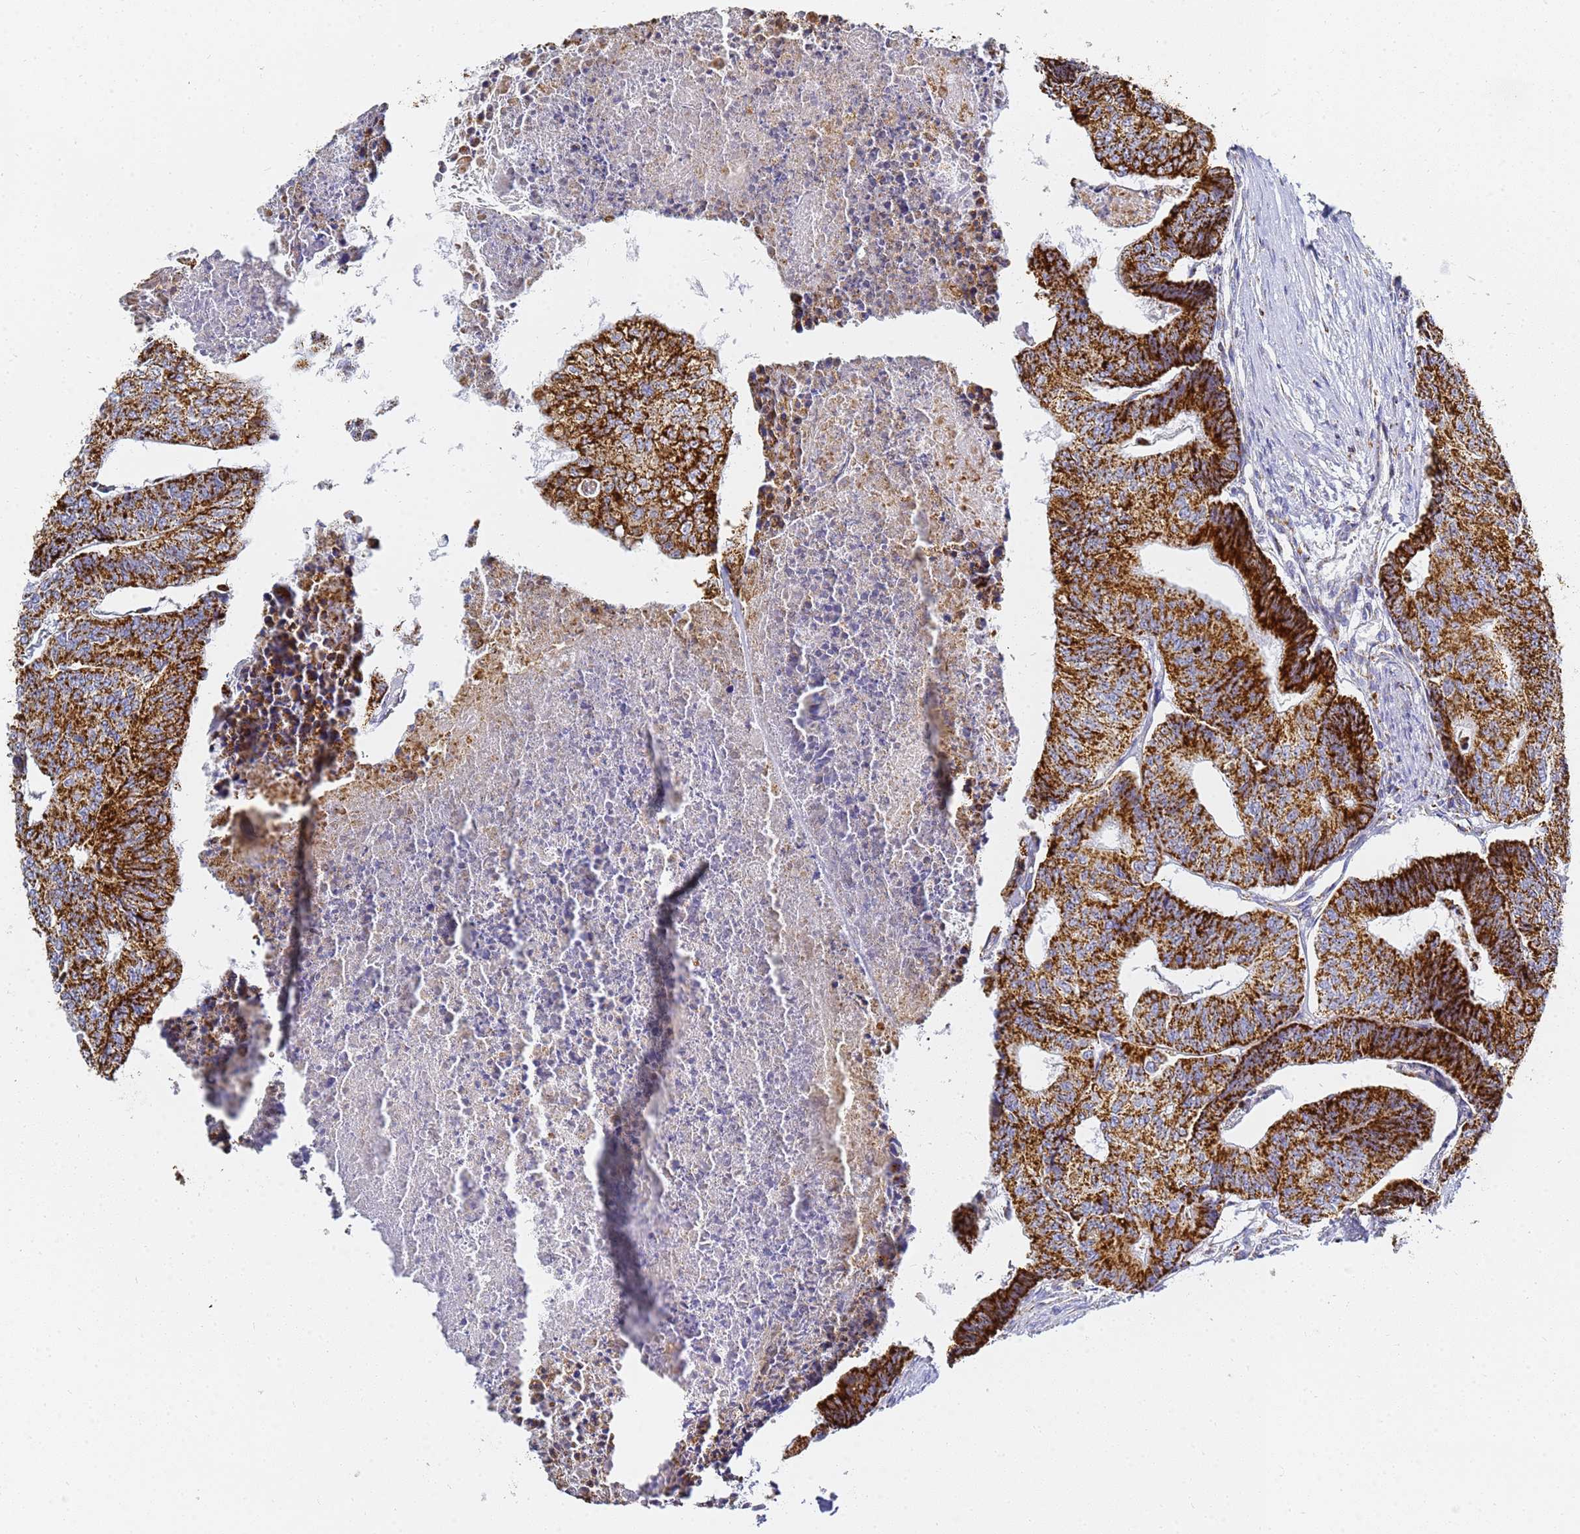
{"staining": {"intensity": "strong", "quantity": ">75%", "location": "cytoplasmic/membranous"}, "tissue": "colorectal cancer", "cell_type": "Tumor cells", "image_type": "cancer", "snomed": [{"axis": "morphology", "description": "Adenocarcinoma, NOS"}, {"axis": "topography", "description": "Colon"}], "caption": "A brown stain labels strong cytoplasmic/membranous expression of a protein in colorectal cancer tumor cells.", "gene": "CNIH4", "patient": {"sex": "female", "age": 67}}